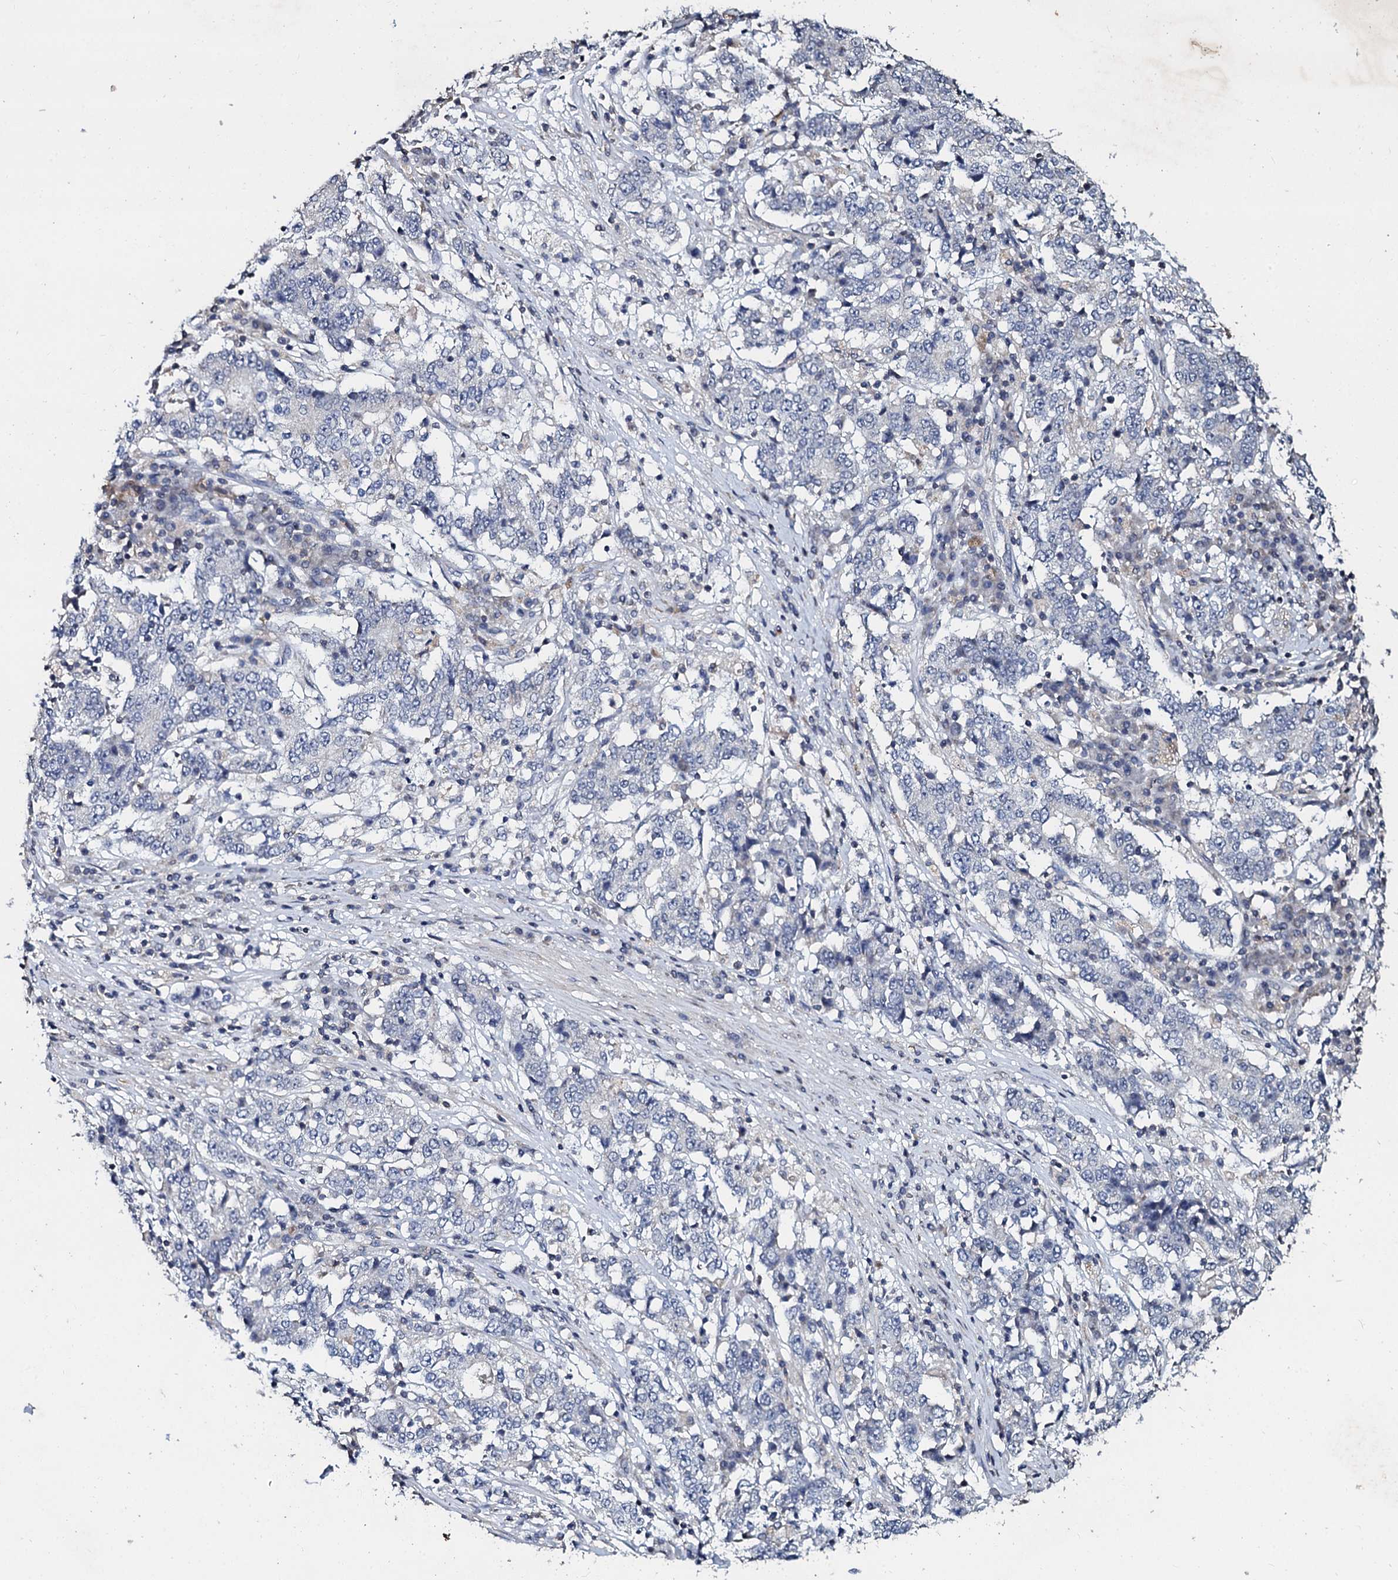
{"staining": {"intensity": "negative", "quantity": "none", "location": "none"}, "tissue": "stomach cancer", "cell_type": "Tumor cells", "image_type": "cancer", "snomed": [{"axis": "morphology", "description": "Adenocarcinoma, NOS"}, {"axis": "topography", "description": "Stomach"}], "caption": "The immunohistochemistry photomicrograph has no significant positivity in tumor cells of stomach adenocarcinoma tissue.", "gene": "SLC37A4", "patient": {"sex": "male", "age": 59}}